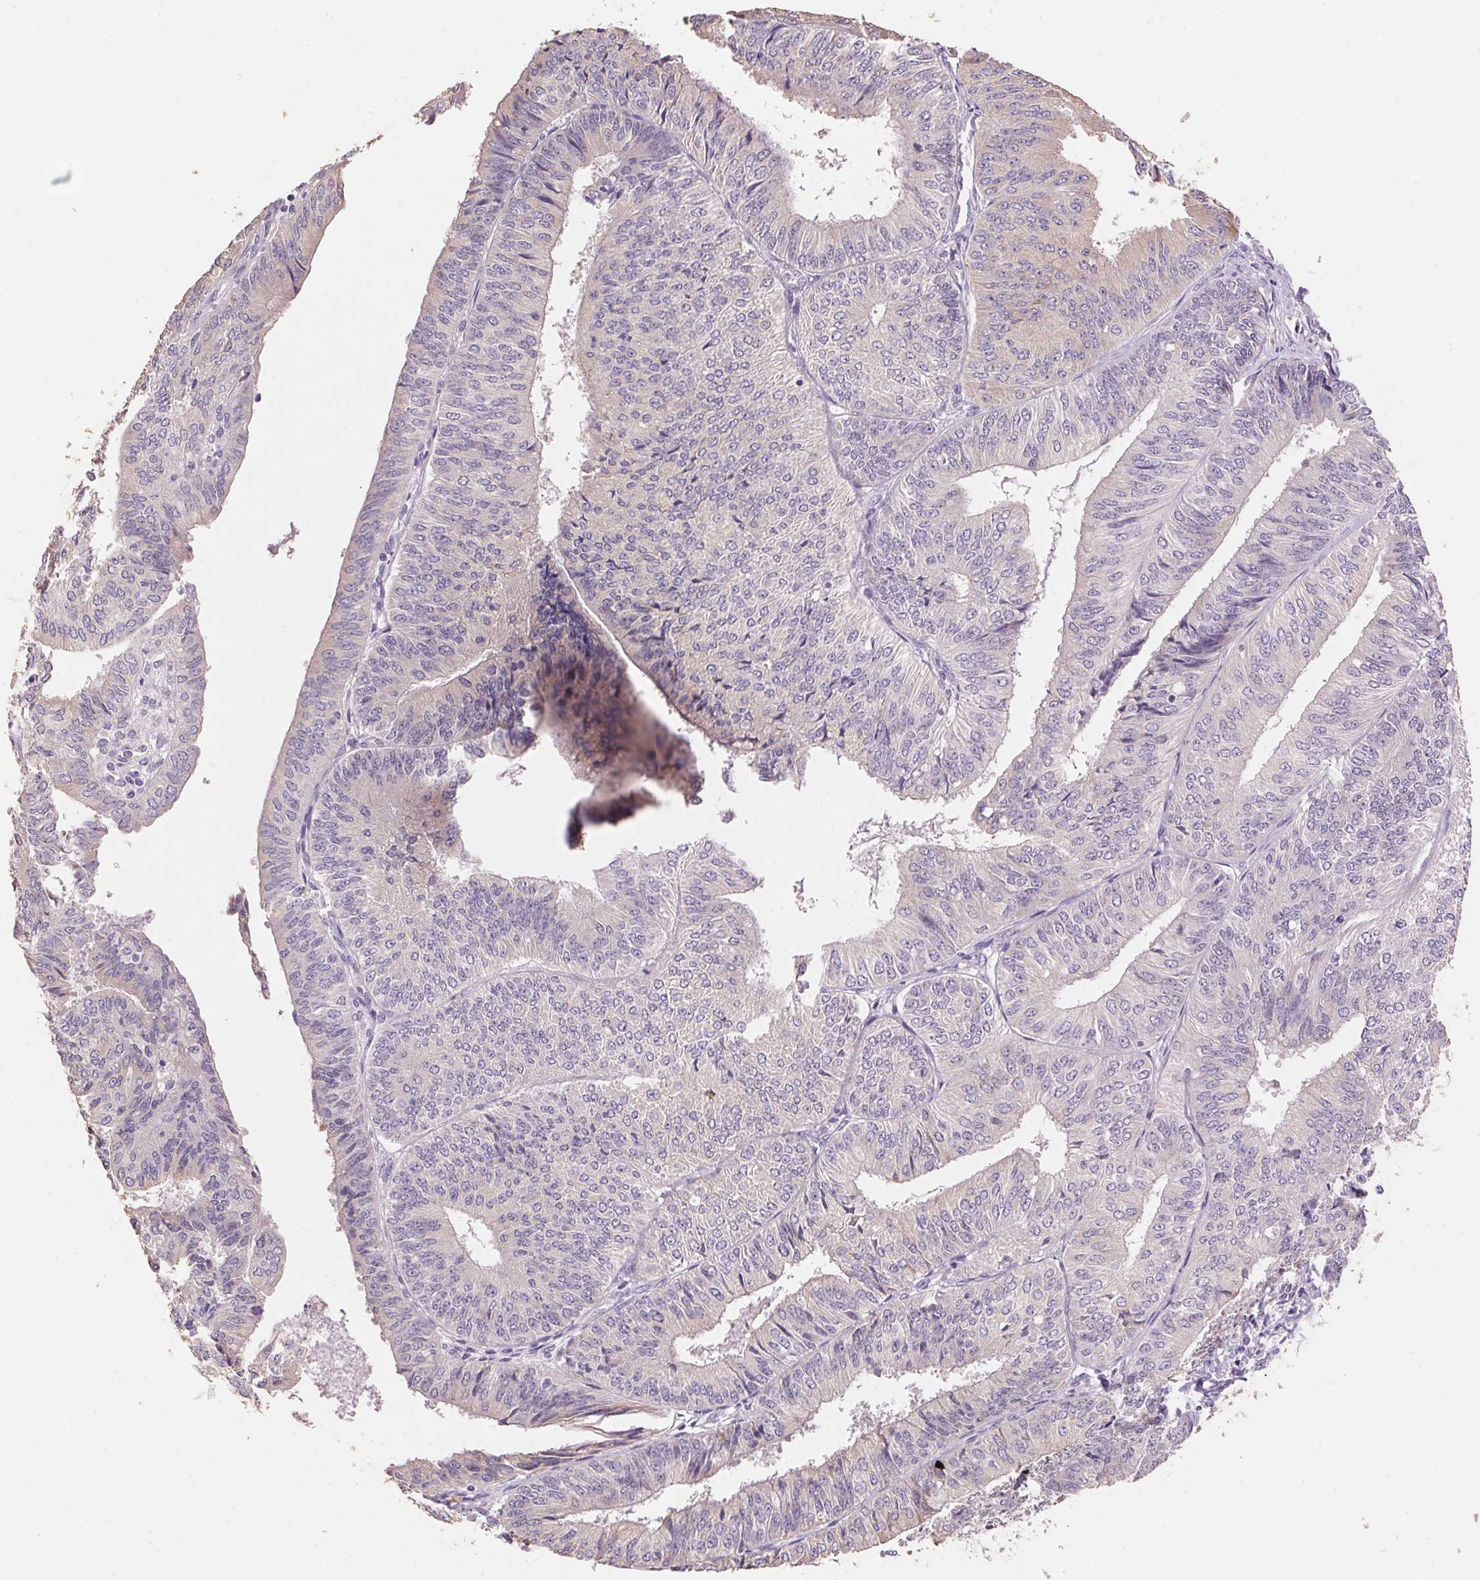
{"staining": {"intensity": "negative", "quantity": "none", "location": "none"}, "tissue": "endometrial cancer", "cell_type": "Tumor cells", "image_type": "cancer", "snomed": [{"axis": "morphology", "description": "Adenocarcinoma, NOS"}, {"axis": "topography", "description": "Endometrium"}], "caption": "This micrograph is of endometrial cancer stained with immunohistochemistry to label a protein in brown with the nuclei are counter-stained blue. There is no positivity in tumor cells.", "gene": "LYZL6", "patient": {"sex": "female", "age": 58}}